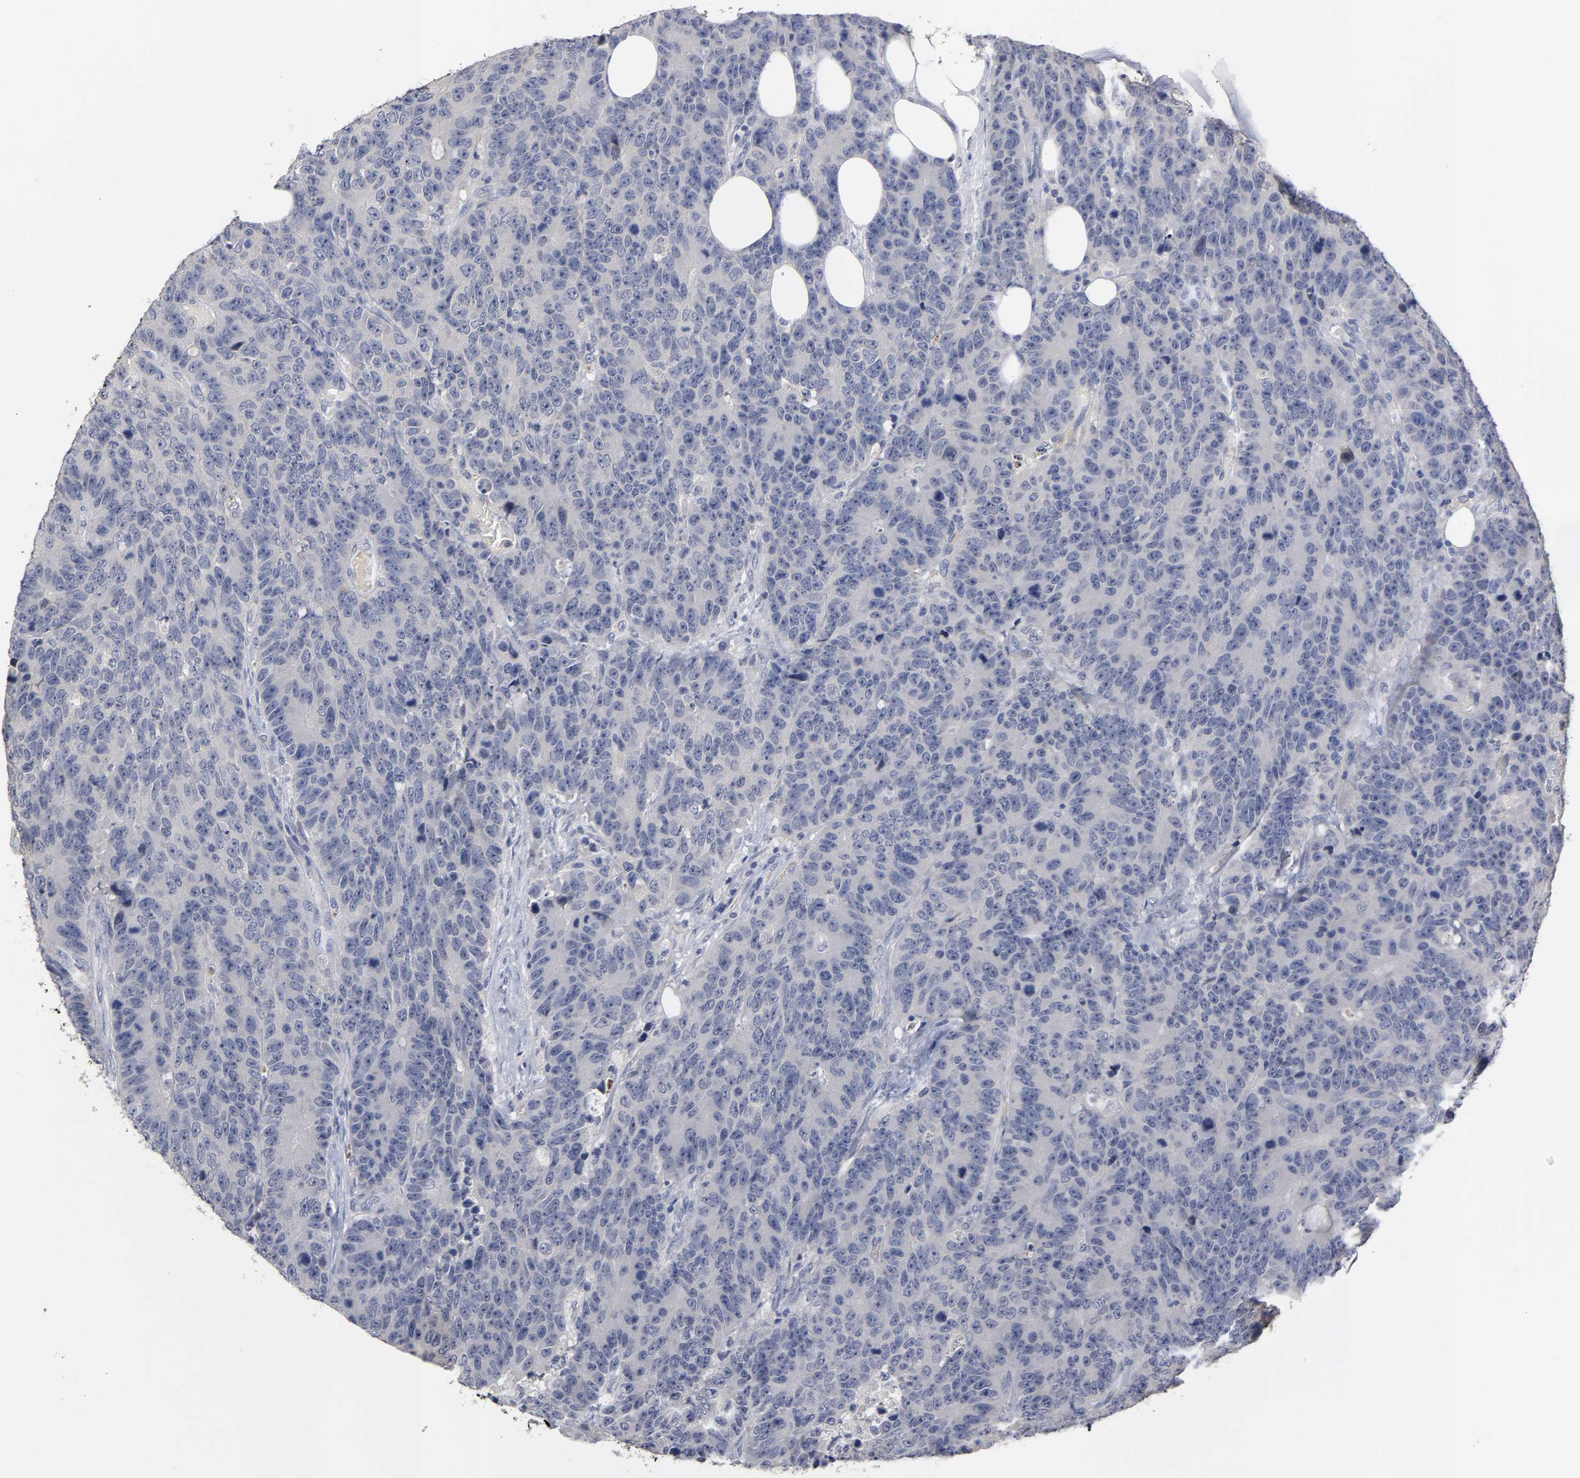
{"staining": {"intensity": "negative", "quantity": "none", "location": "none"}, "tissue": "colorectal cancer", "cell_type": "Tumor cells", "image_type": "cancer", "snomed": [{"axis": "morphology", "description": "Adenocarcinoma, NOS"}, {"axis": "topography", "description": "Colon"}], "caption": "Colorectal cancer (adenocarcinoma) was stained to show a protein in brown. There is no significant expression in tumor cells.", "gene": "OVOL1", "patient": {"sex": "female", "age": 86}}